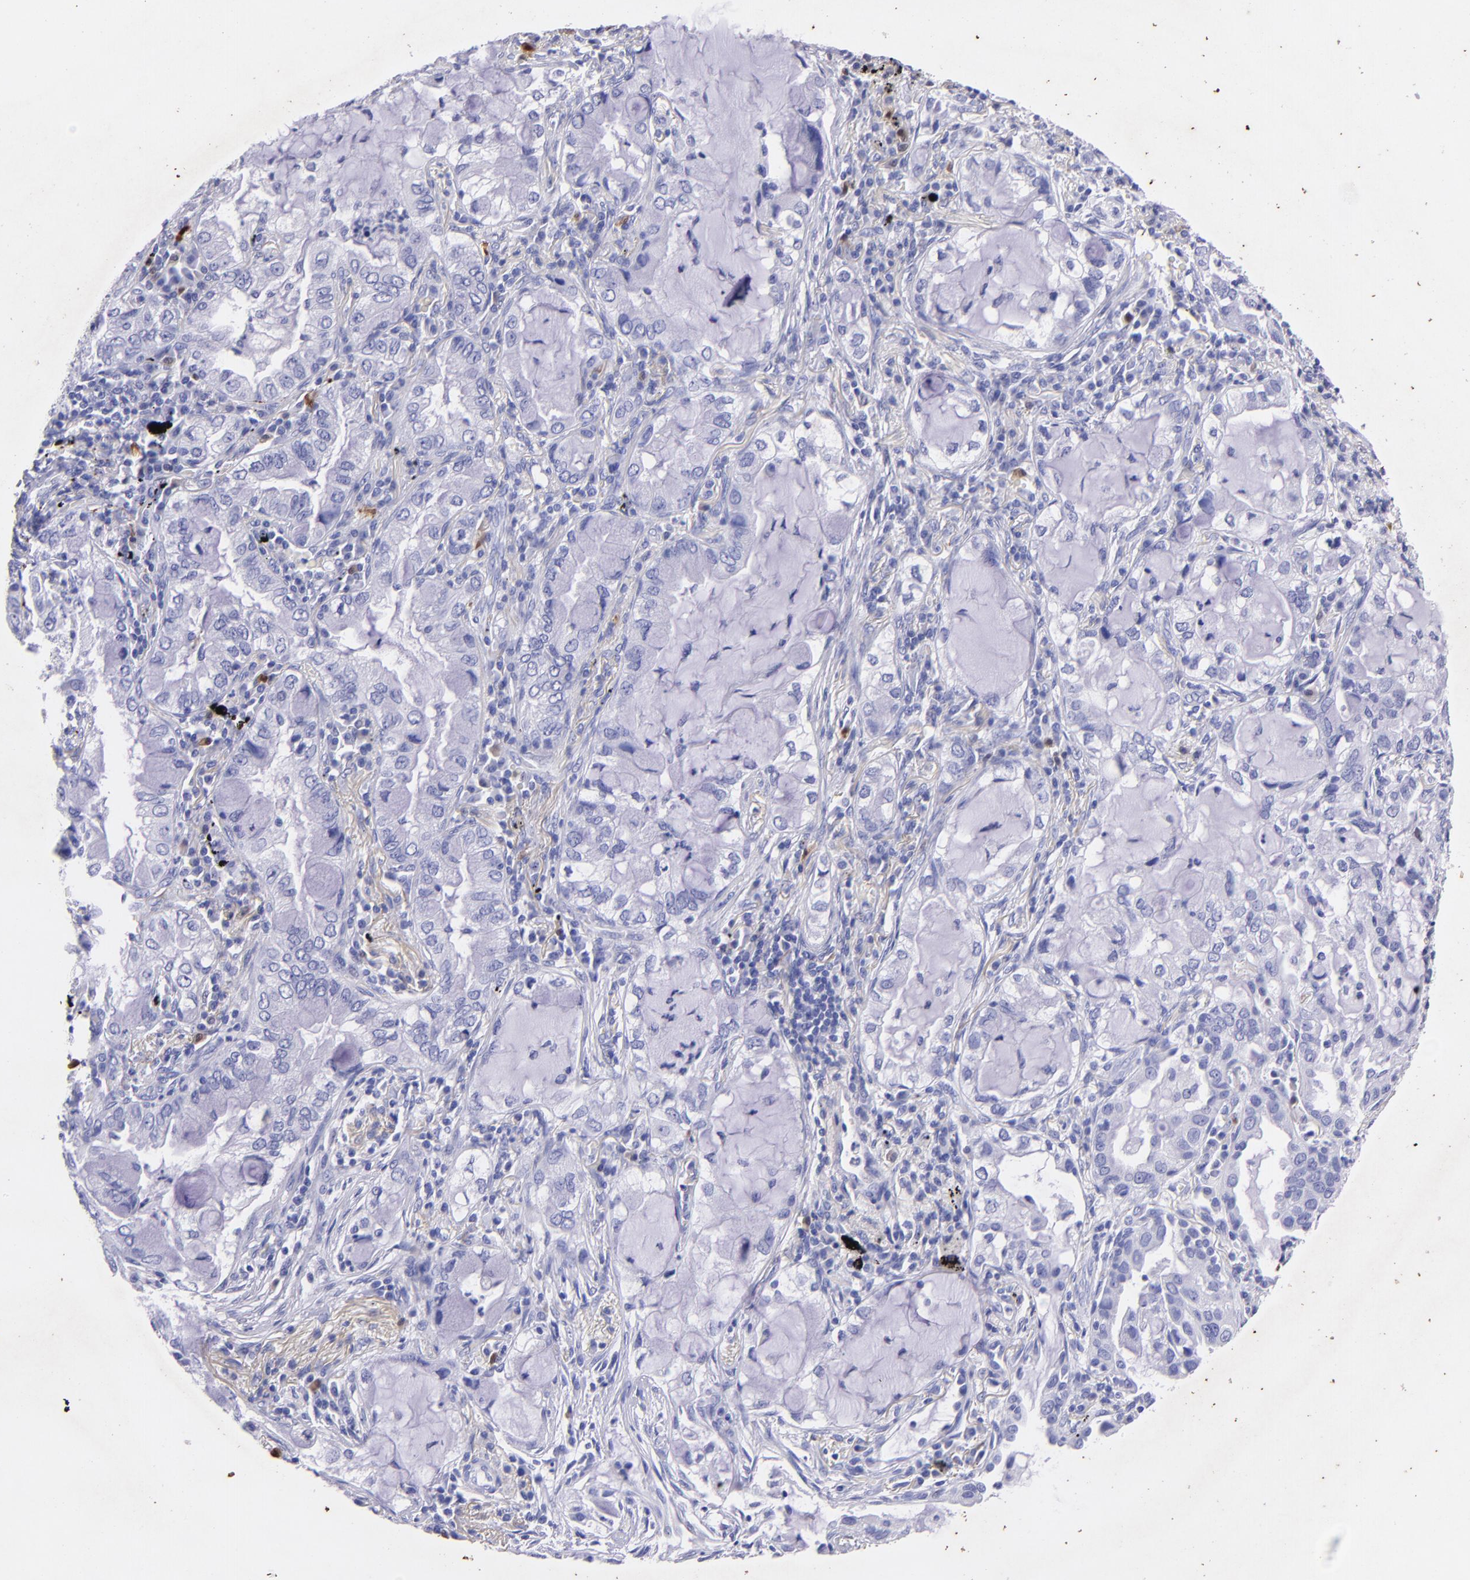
{"staining": {"intensity": "negative", "quantity": "none", "location": "none"}, "tissue": "lung cancer", "cell_type": "Tumor cells", "image_type": "cancer", "snomed": [{"axis": "morphology", "description": "Adenocarcinoma, NOS"}, {"axis": "topography", "description": "Lung"}], "caption": "IHC image of human lung cancer stained for a protein (brown), which shows no positivity in tumor cells.", "gene": "UCHL1", "patient": {"sex": "female", "age": 50}}